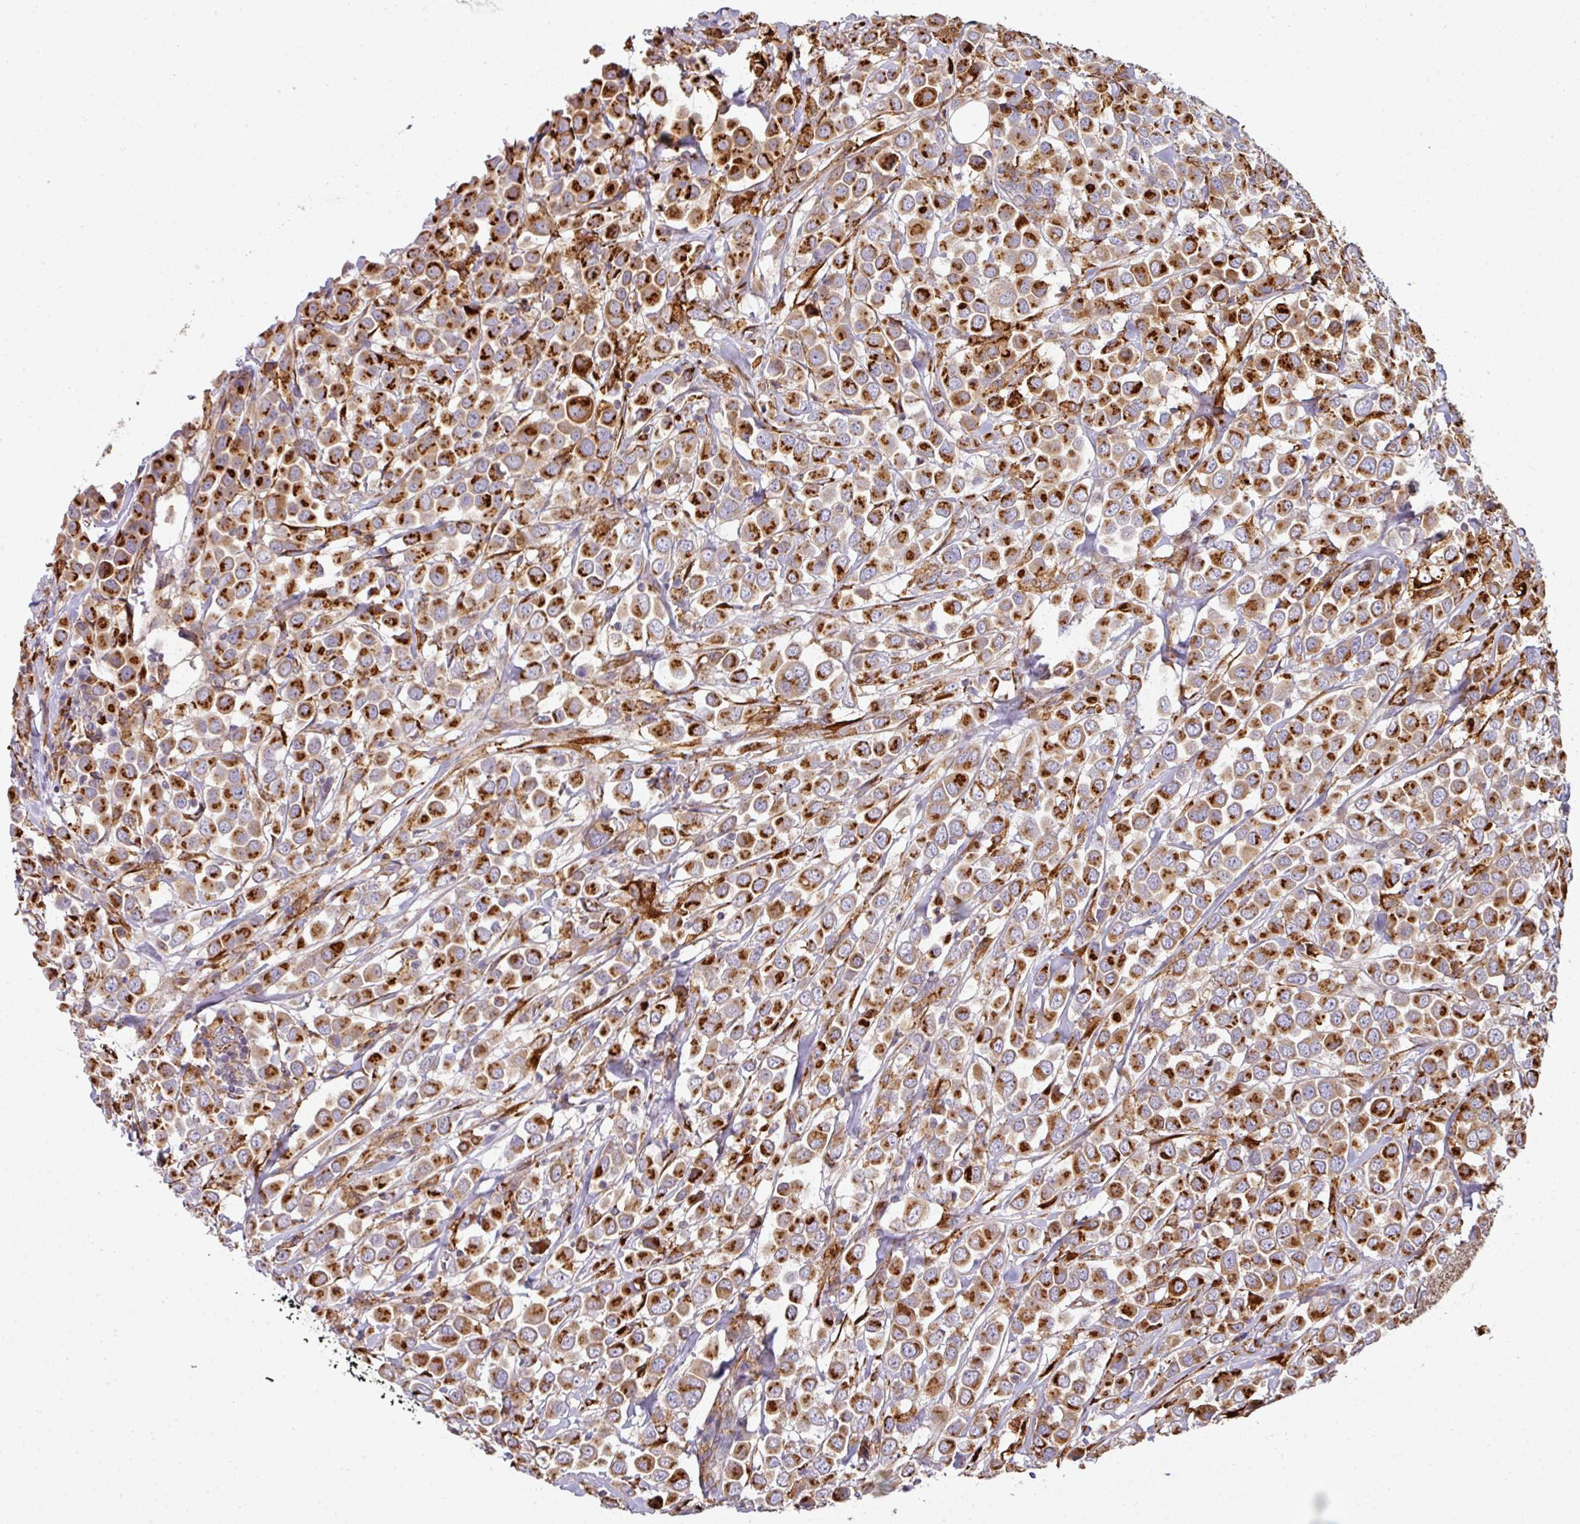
{"staining": {"intensity": "strong", "quantity": ">75%", "location": "cytoplasmic/membranous"}, "tissue": "breast cancer", "cell_type": "Tumor cells", "image_type": "cancer", "snomed": [{"axis": "morphology", "description": "Duct carcinoma"}, {"axis": "topography", "description": "Breast"}], "caption": "There is high levels of strong cytoplasmic/membranous positivity in tumor cells of breast cancer (intraductal carcinoma), as demonstrated by immunohistochemical staining (brown color).", "gene": "ZNF268", "patient": {"sex": "female", "age": 61}}